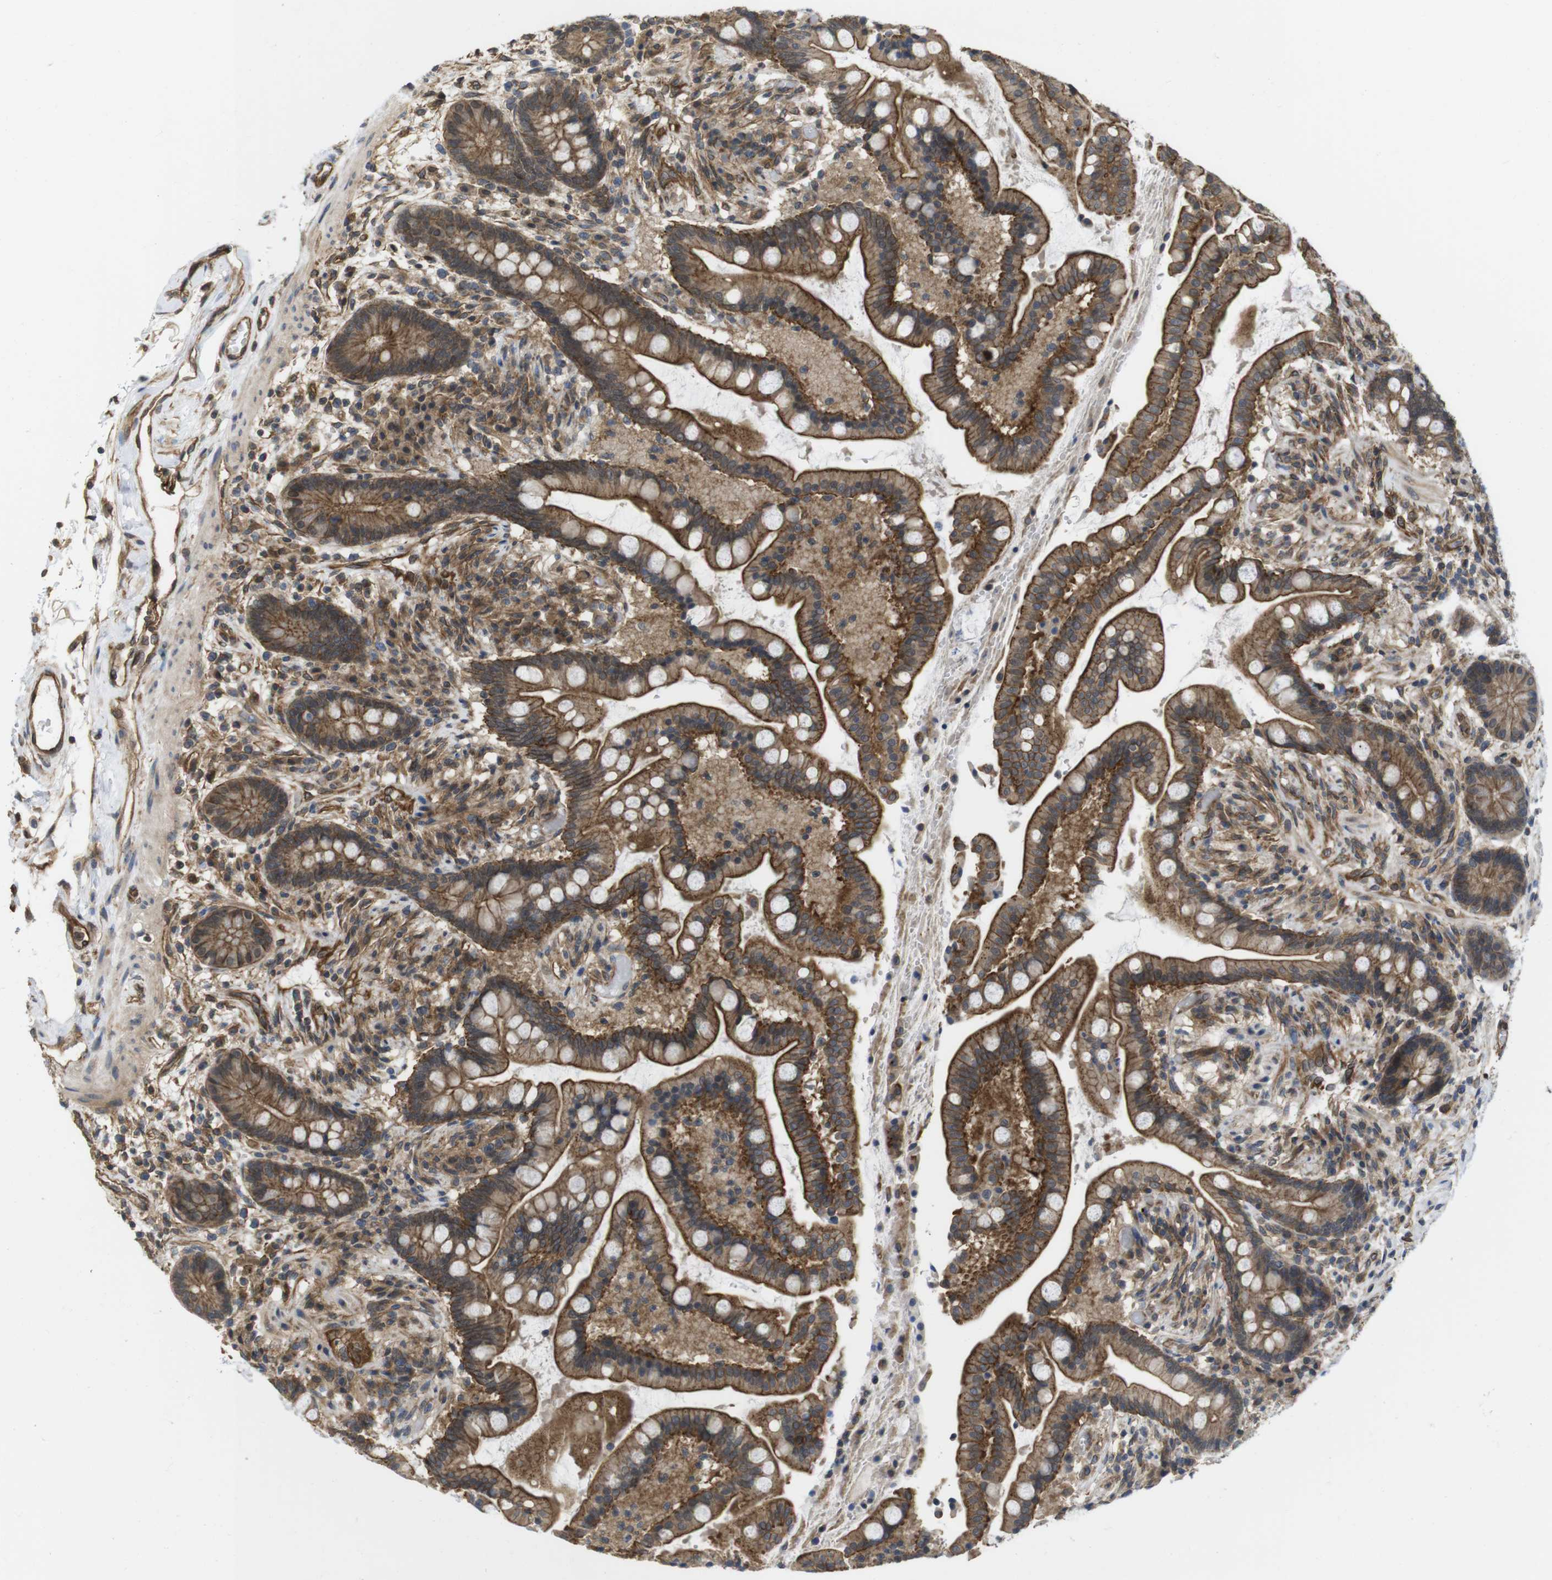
{"staining": {"intensity": "strong", "quantity": "25%-75%", "location": "cytoplasmic/membranous"}, "tissue": "colon", "cell_type": "Endothelial cells", "image_type": "normal", "snomed": [{"axis": "morphology", "description": "Normal tissue, NOS"}, {"axis": "topography", "description": "Colon"}], "caption": "This photomicrograph exhibits IHC staining of unremarkable human colon, with high strong cytoplasmic/membranous positivity in about 25%-75% of endothelial cells.", "gene": "ZDHHC5", "patient": {"sex": "male", "age": 73}}